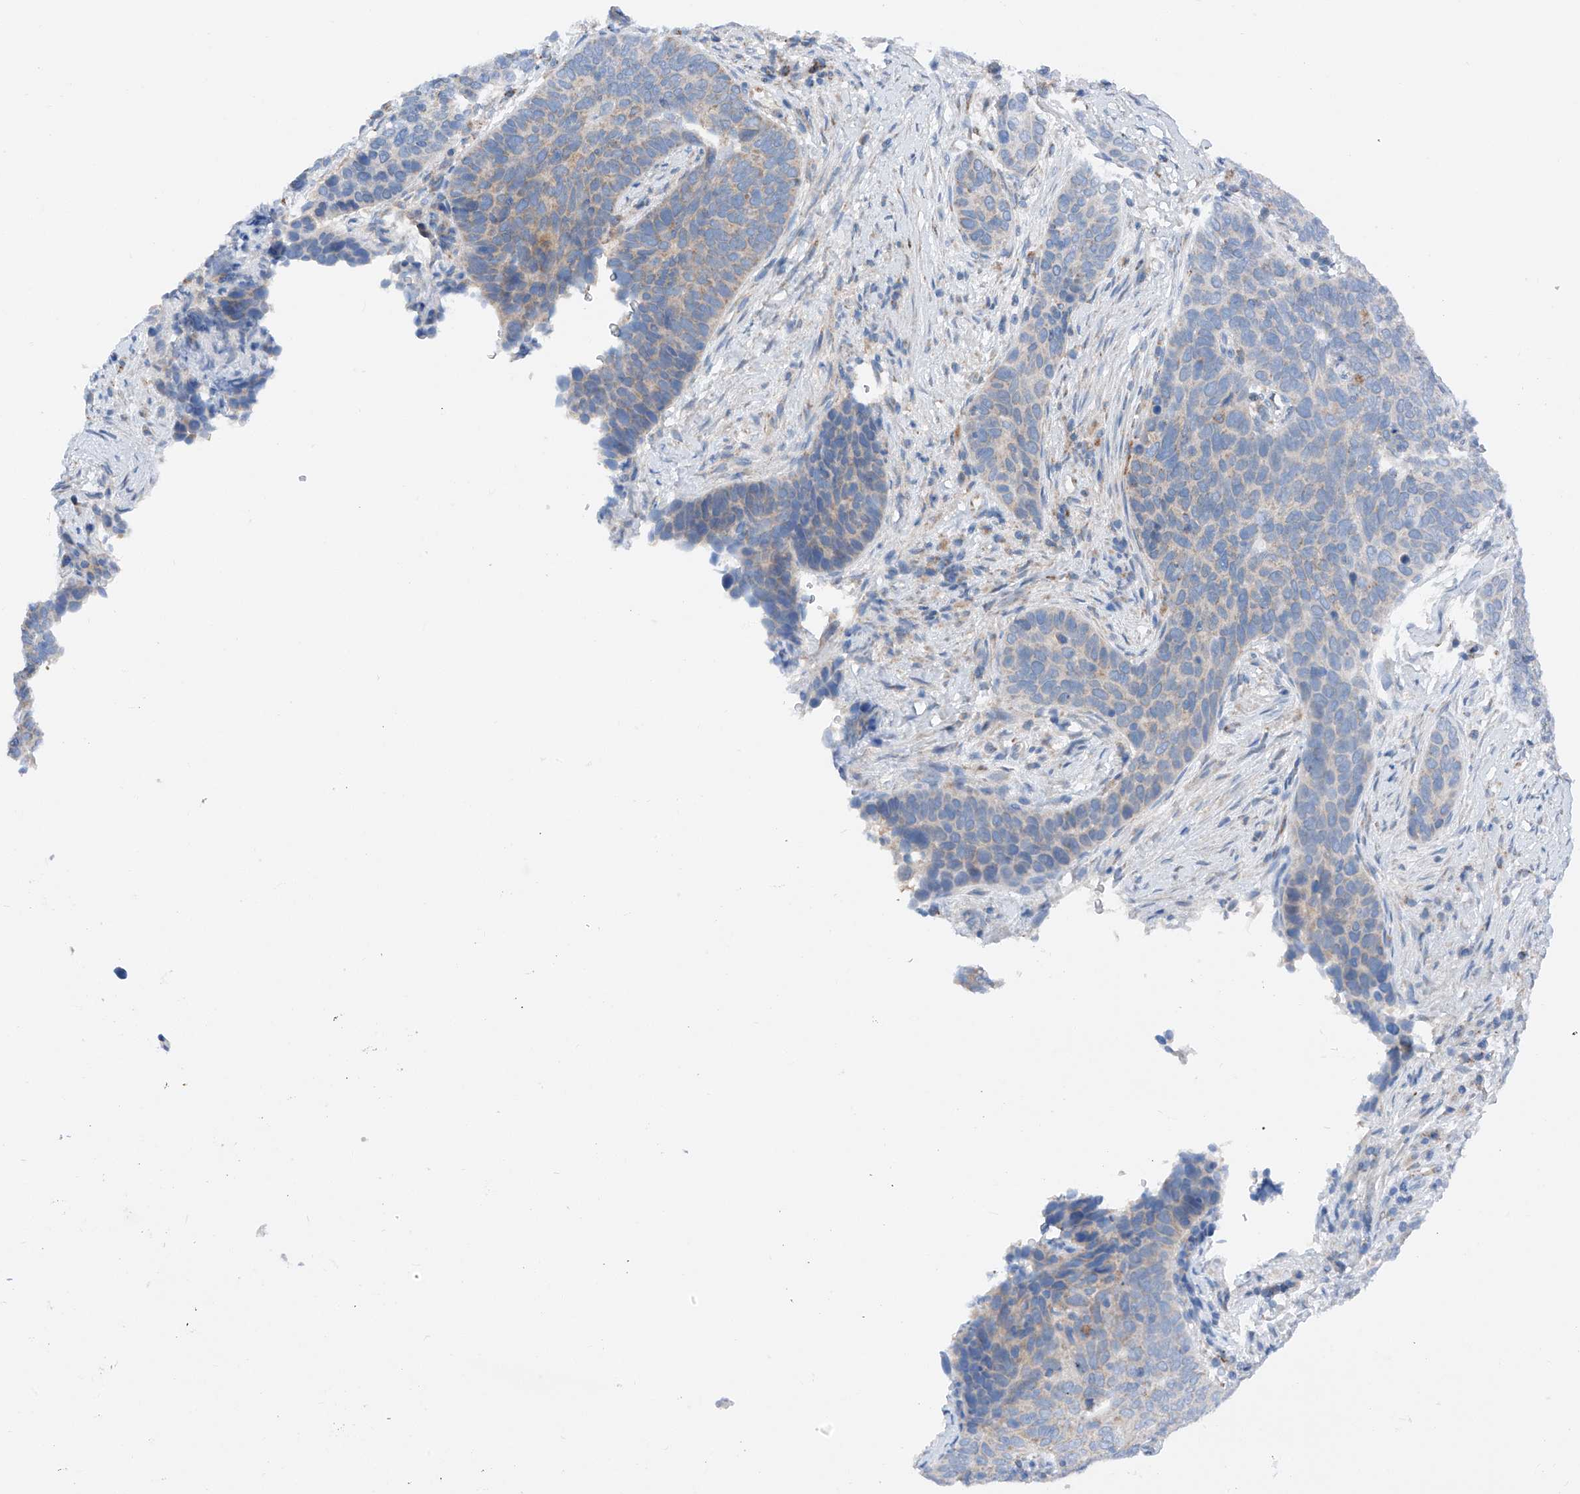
{"staining": {"intensity": "weak", "quantity": "<25%", "location": "cytoplasmic/membranous"}, "tissue": "cervical cancer", "cell_type": "Tumor cells", "image_type": "cancer", "snomed": [{"axis": "morphology", "description": "Squamous cell carcinoma, NOS"}, {"axis": "topography", "description": "Cervix"}], "caption": "This is an immunohistochemistry histopathology image of human cervical cancer. There is no expression in tumor cells.", "gene": "MRAP", "patient": {"sex": "female", "age": 60}}